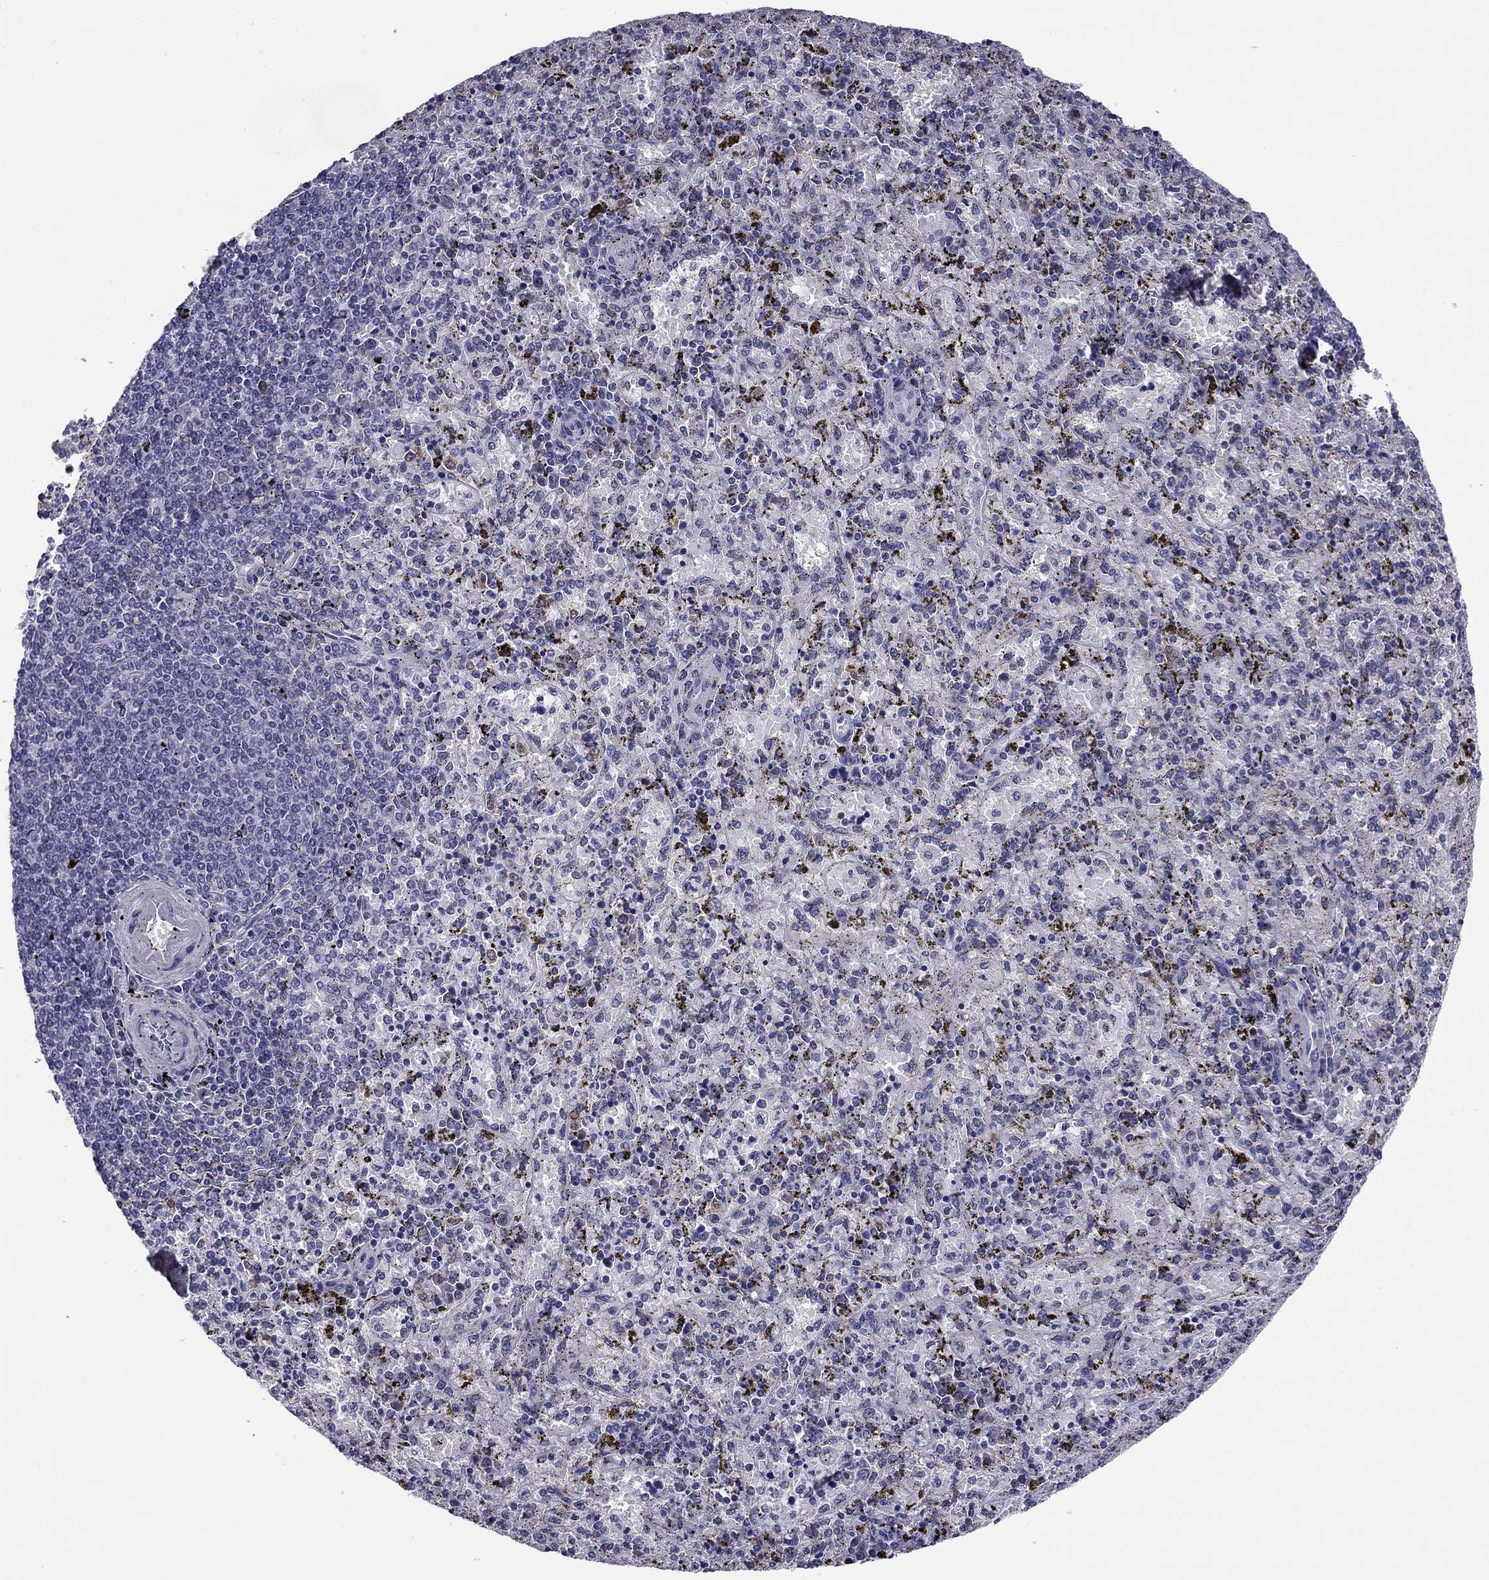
{"staining": {"intensity": "negative", "quantity": "none", "location": "none"}, "tissue": "spleen", "cell_type": "Cells in red pulp", "image_type": "normal", "snomed": [{"axis": "morphology", "description": "Normal tissue, NOS"}, {"axis": "topography", "description": "Spleen"}], "caption": "Human spleen stained for a protein using immunohistochemistry shows no positivity in cells in red pulp.", "gene": "TMED3", "patient": {"sex": "female", "age": 50}}